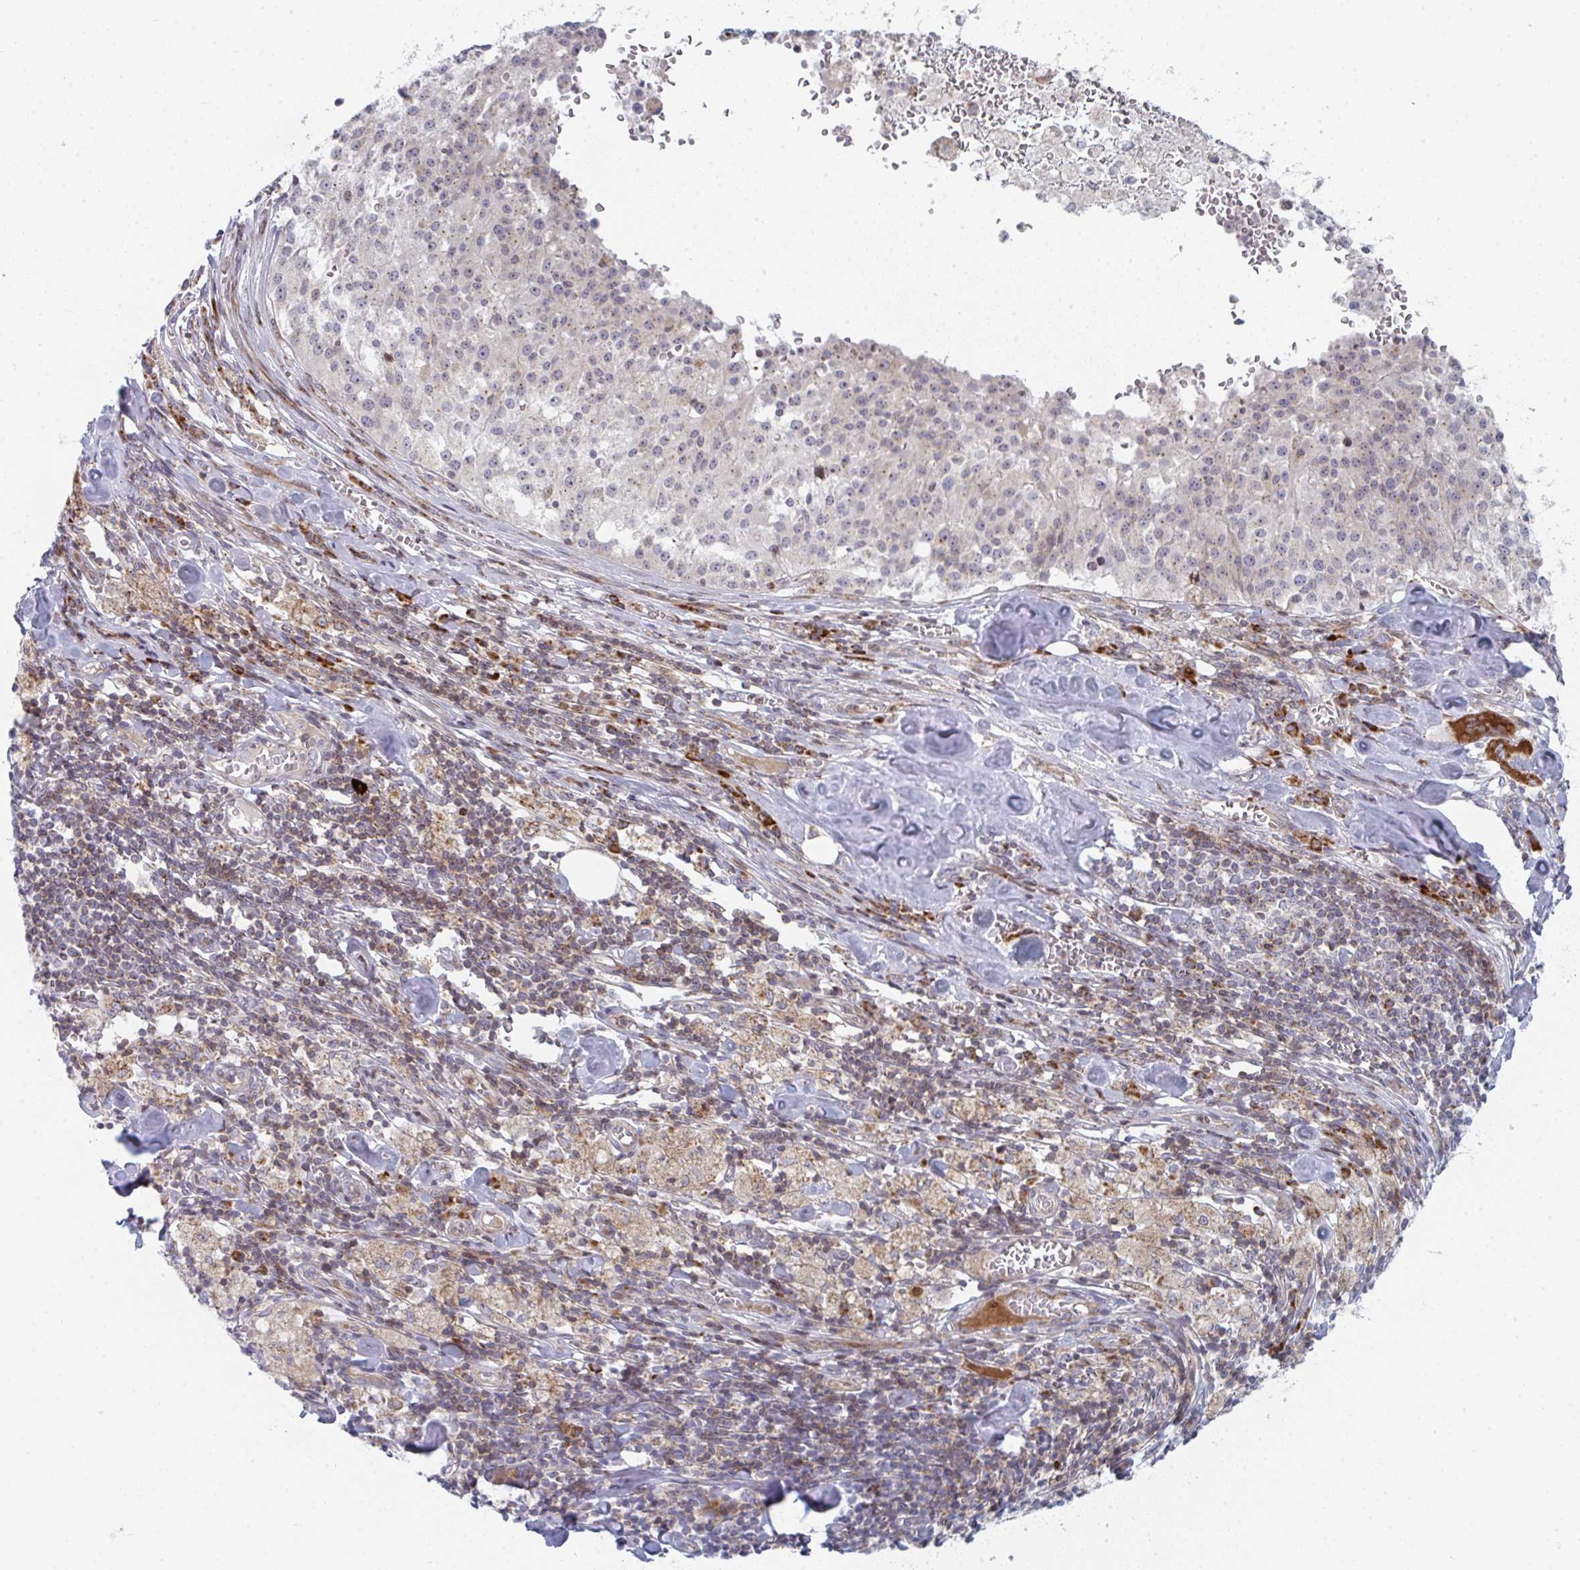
{"staining": {"intensity": "negative", "quantity": "none", "location": "none"}, "tissue": "melanoma", "cell_type": "Tumor cells", "image_type": "cancer", "snomed": [{"axis": "morphology", "description": "Malignant melanoma, Metastatic site"}, {"axis": "topography", "description": "Lymph node"}], "caption": "Histopathology image shows no protein staining in tumor cells of melanoma tissue.", "gene": "PRKCH", "patient": {"sex": "female", "age": 64}}